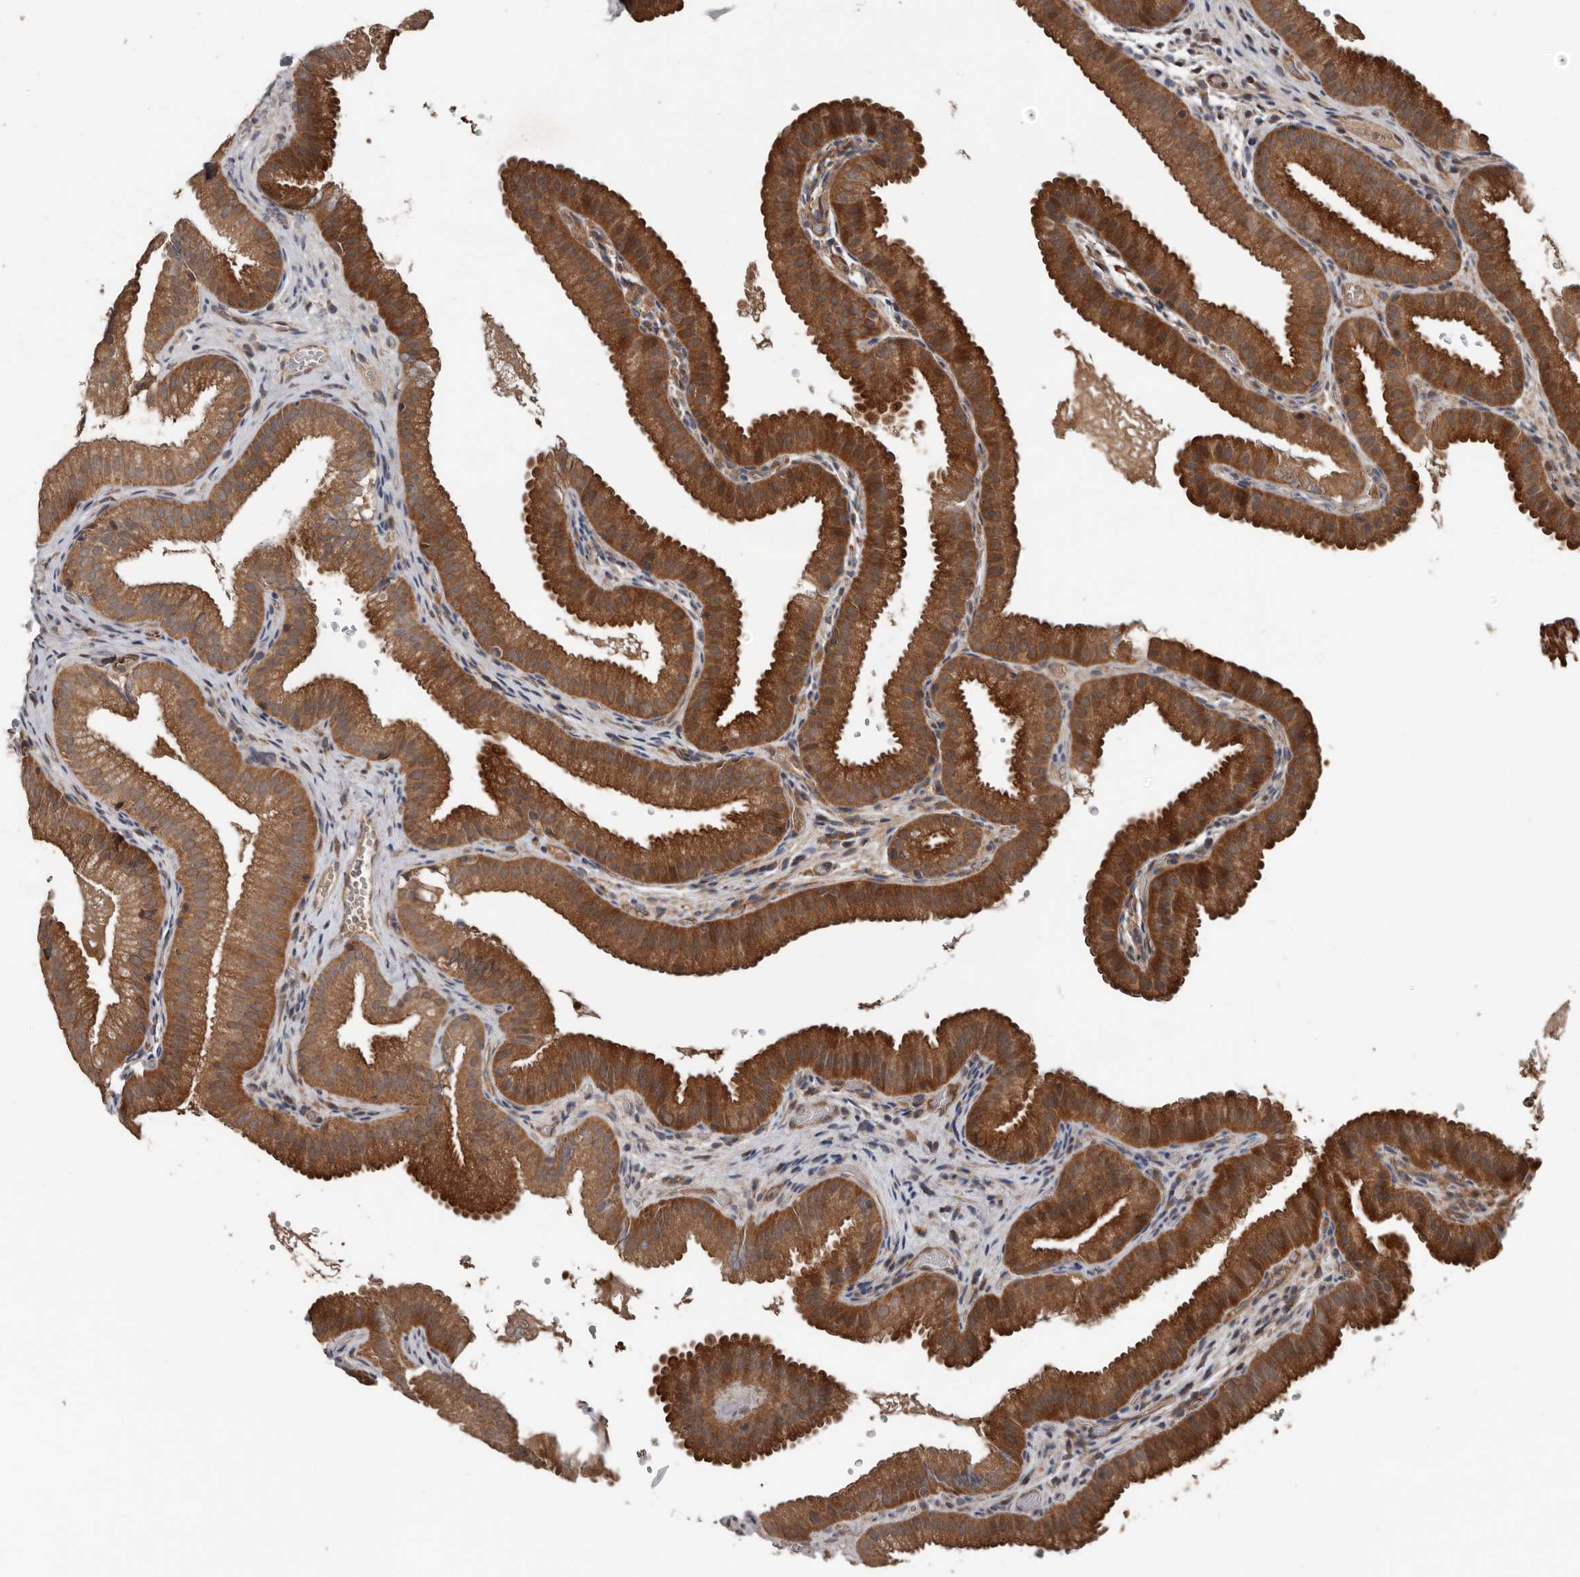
{"staining": {"intensity": "strong", "quantity": ">75%", "location": "cytoplasmic/membranous"}, "tissue": "gallbladder", "cell_type": "Glandular cells", "image_type": "normal", "snomed": [{"axis": "morphology", "description": "Normal tissue, NOS"}, {"axis": "topography", "description": "Gallbladder"}], "caption": "Immunohistochemical staining of unremarkable gallbladder demonstrates strong cytoplasmic/membranous protein expression in approximately >75% of glandular cells. (Brightfield microscopy of DAB IHC at high magnification).", "gene": "DNAJB4", "patient": {"sex": "female", "age": 30}}